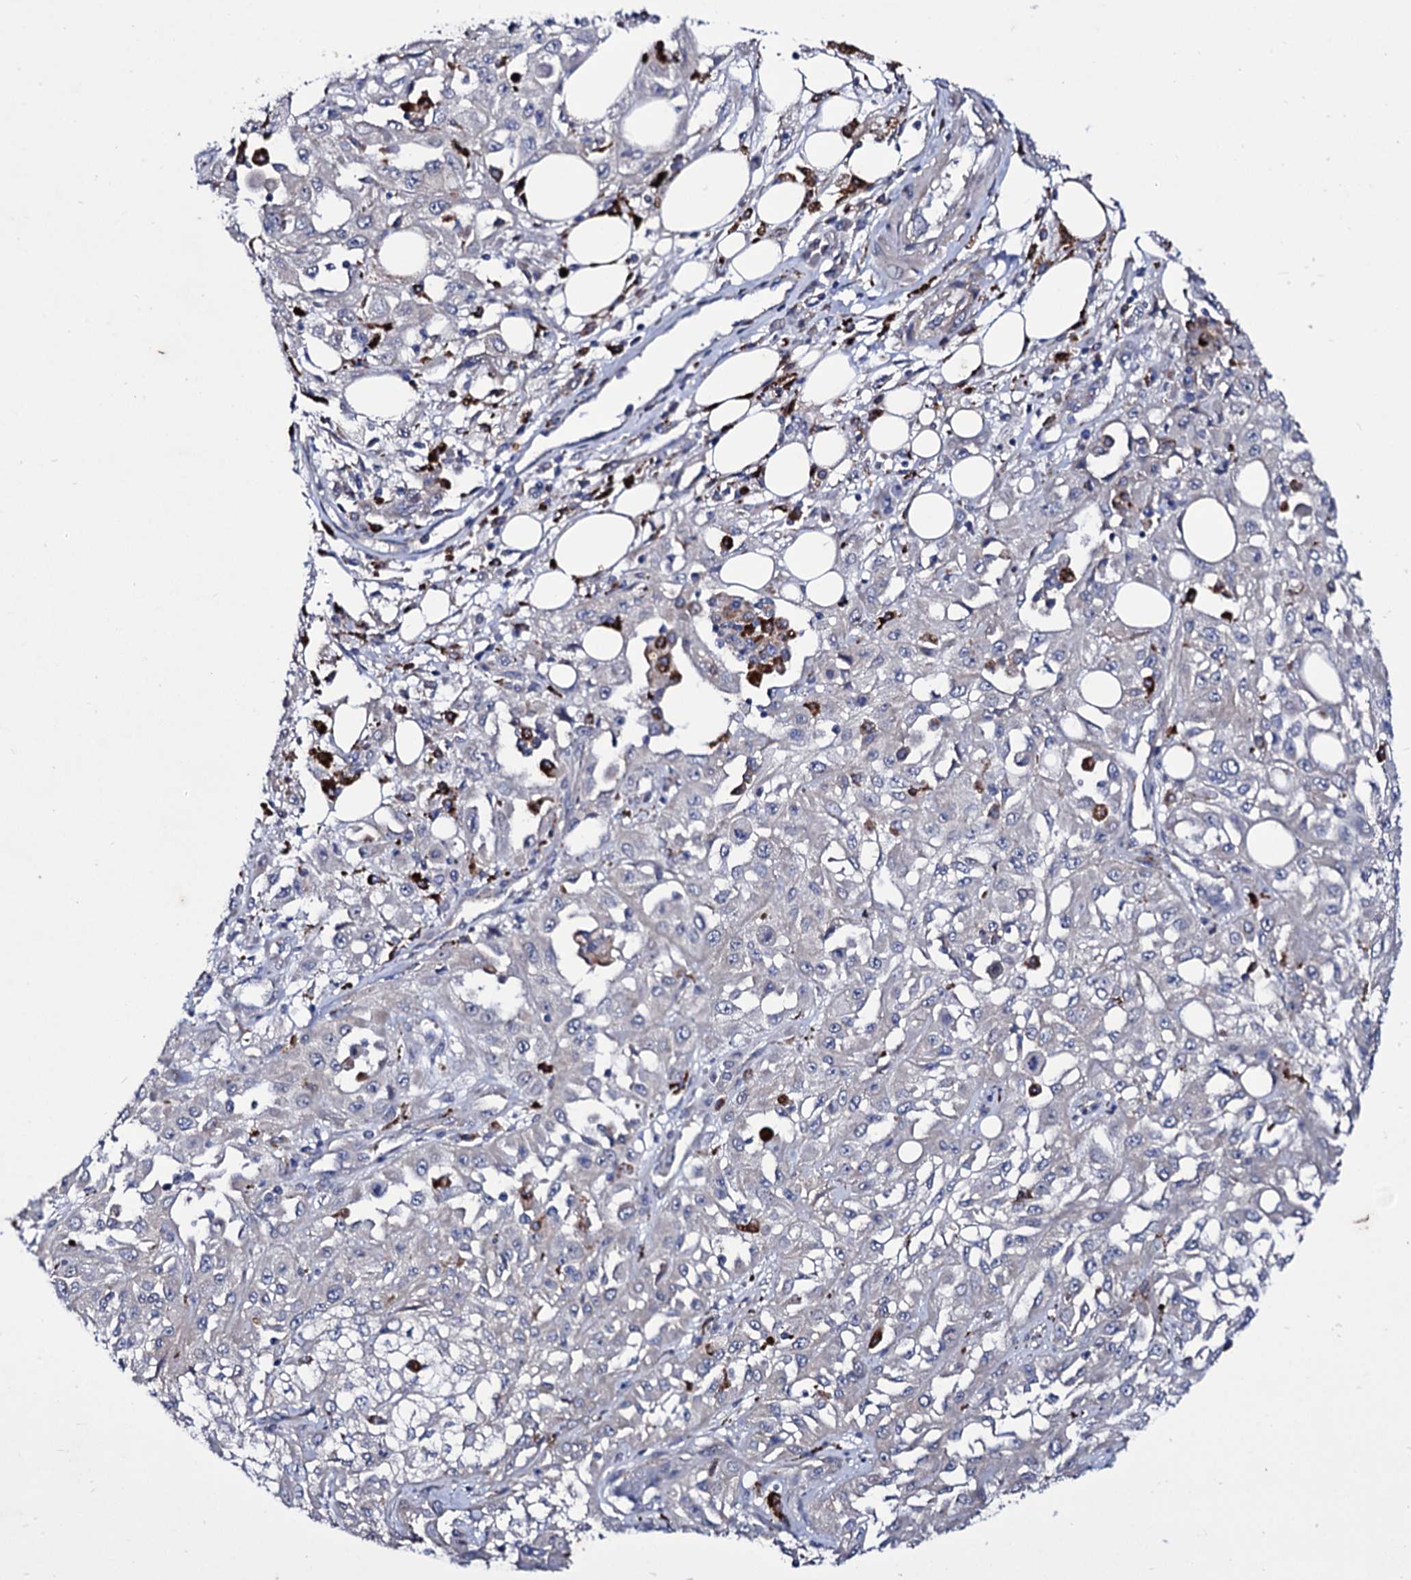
{"staining": {"intensity": "negative", "quantity": "none", "location": "none"}, "tissue": "skin cancer", "cell_type": "Tumor cells", "image_type": "cancer", "snomed": [{"axis": "morphology", "description": "Squamous cell carcinoma, NOS"}, {"axis": "morphology", "description": "Squamous cell carcinoma, metastatic, NOS"}, {"axis": "topography", "description": "Skin"}, {"axis": "topography", "description": "Lymph node"}], "caption": "There is no significant staining in tumor cells of skin cancer (squamous cell carcinoma).", "gene": "AXL", "patient": {"sex": "male", "age": 75}}